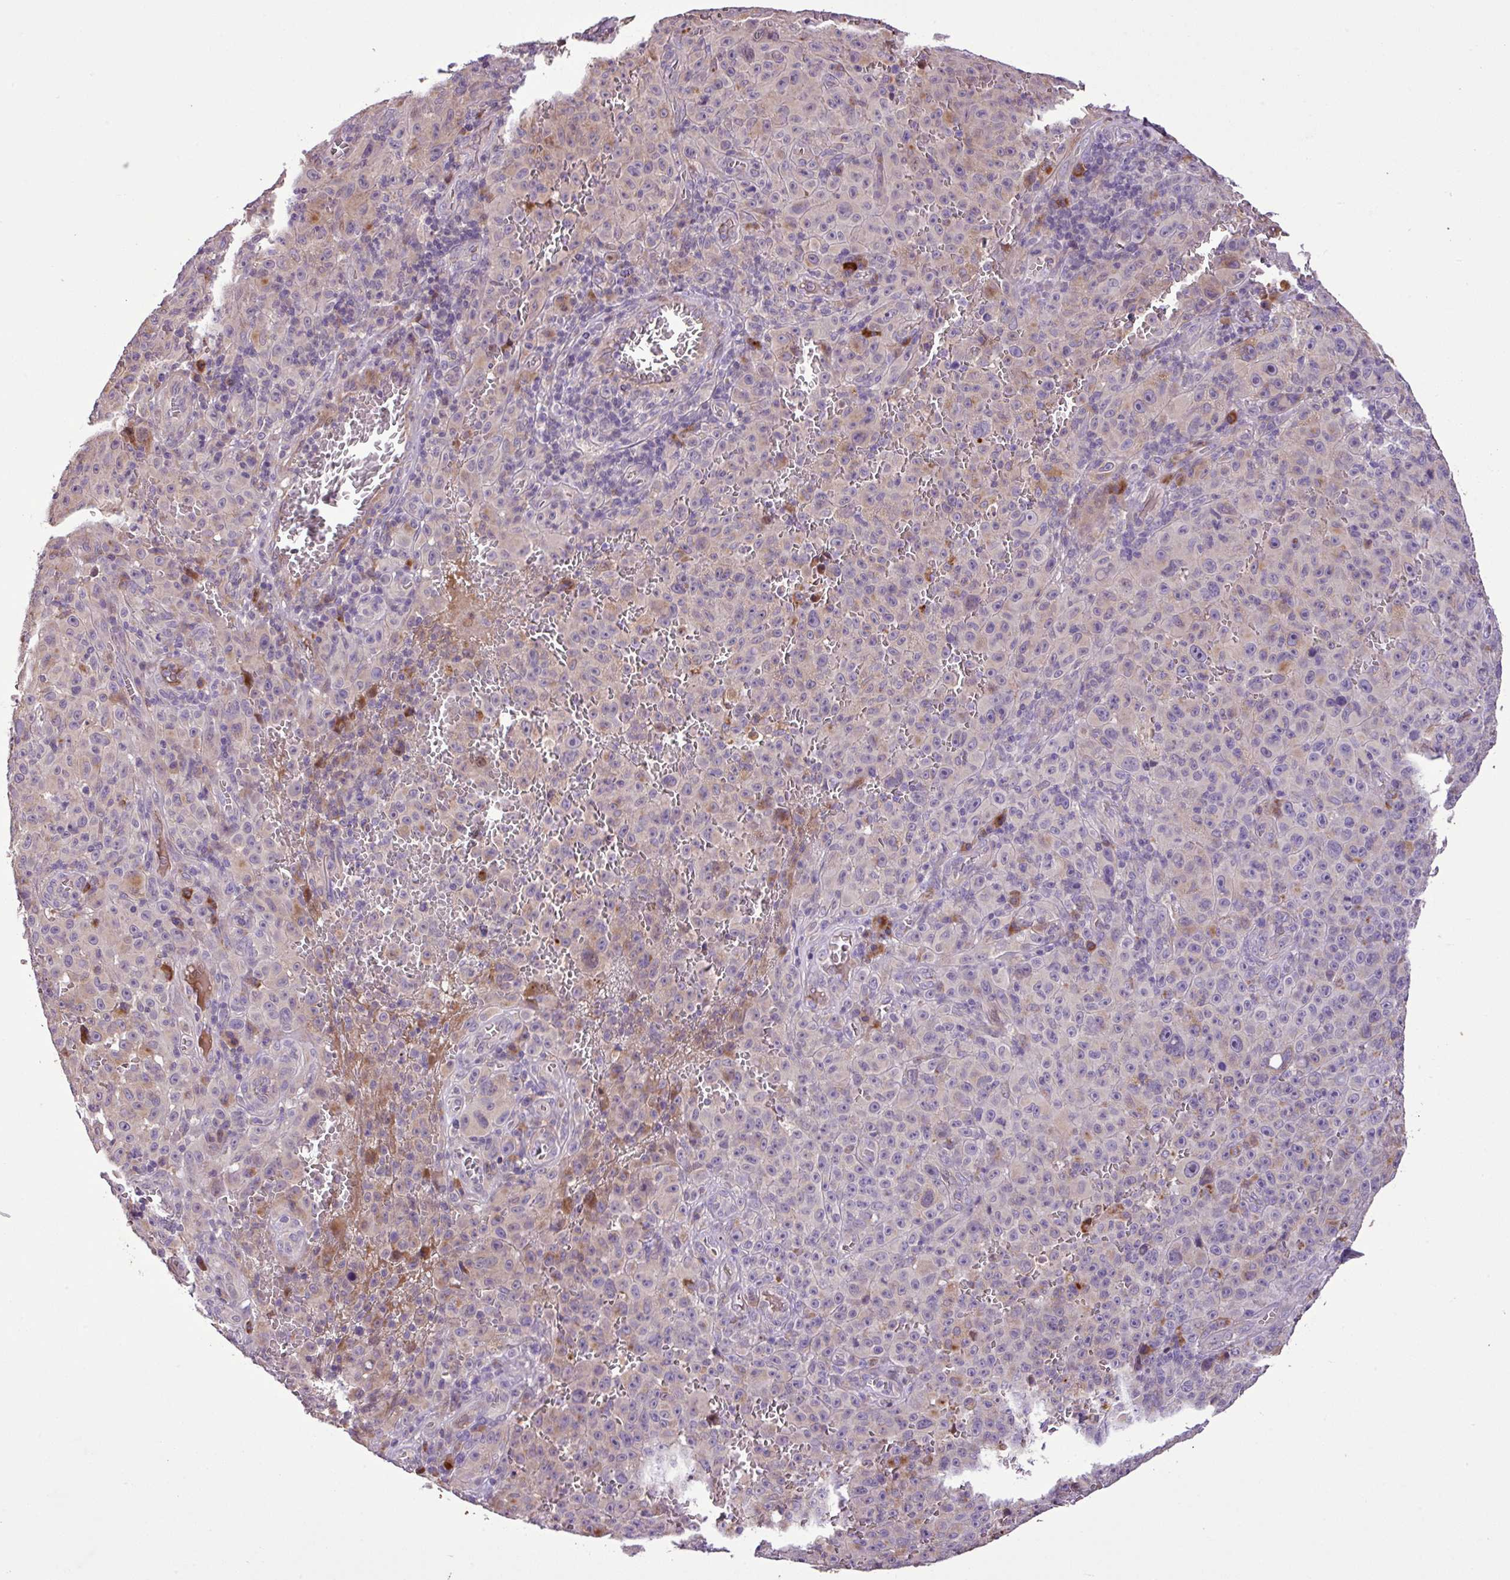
{"staining": {"intensity": "weak", "quantity": "<25%", "location": "cytoplasmic/membranous"}, "tissue": "melanoma", "cell_type": "Tumor cells", "image_type": "cancer", "snomed": [{"axis": "morphology", "description": "Malignant melanoma, NOS"}, {"axis": "topography", "description": "Skin"}], "caption": "A micrograph of human melanoma is negative for staining in tumor cells.", "gene": "ZNF266", "patient": {"sex": "female", "age": 82}}